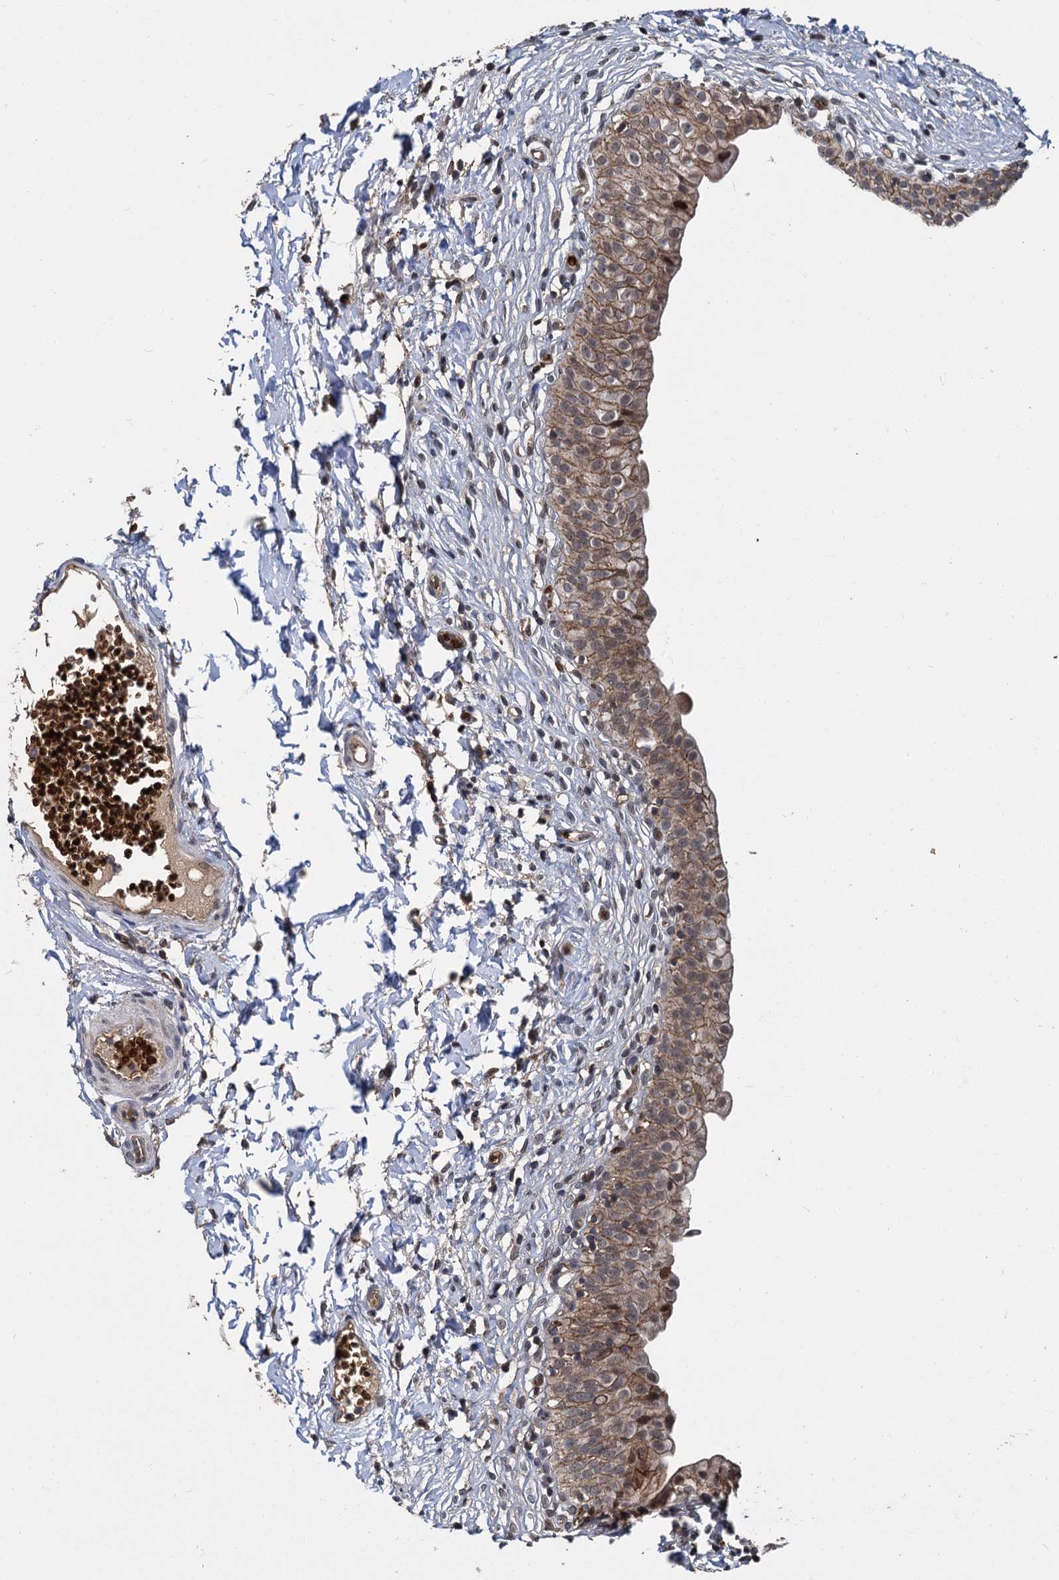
{"staining": {"intensity": "moderate", "quantity": ">75%", "location": "cytoplasmic/membranous,nuclear"}, "tissue": "urinary bladder", "cell_type": "Urothelial cells", "image_type": "normal", "snomed": [{"axis": "morphology", "description": "Normal tissue, NOS"}, {"axis": "topography", "description": "Urinary bladder"}], "caption": "Protein staining reveals moderate cytoplasmic/membranous,nuclear expression in about >75% of urothelial cells in unremarkable urinary bladder. (Stains: DAB (3,3'-diaminobenzidine) in brown, nuclei in blue, Microscopy: brightfield microscopy at high magnification).", "gene": "FANCI", "patient": {"sex": "male", "age": 55}}